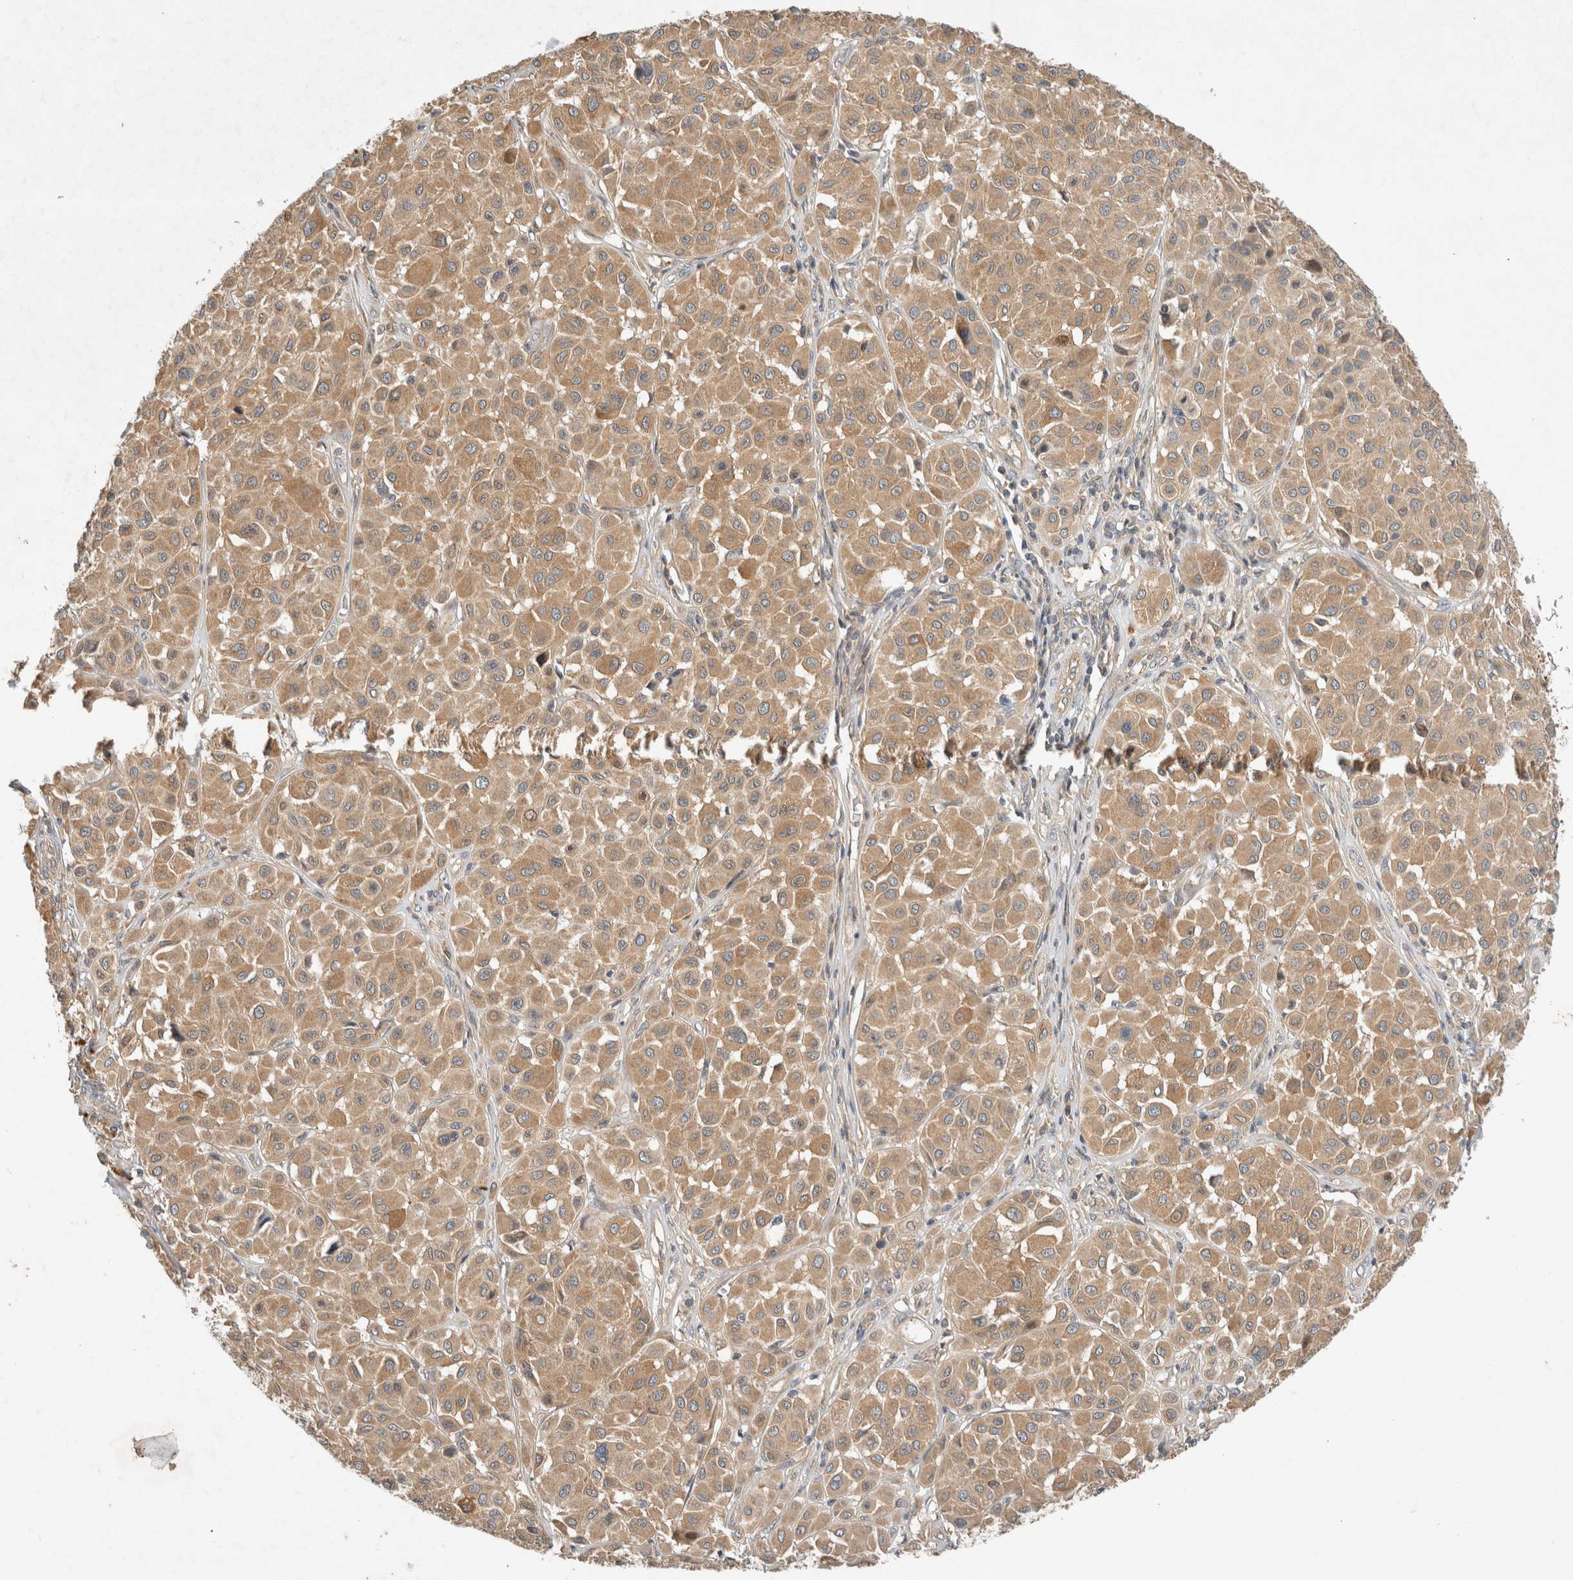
{"staining": {"intensity": "weak", "quantity": ">75%", "location": "cytoplasmic/membranous"}, "tissue": "melanoma", "cell_type": "Tumor cells", "image_type": "cancer", "snomed": [{"axis": "morphology", "description": "Malignant melanoma, Metastatic site"}, {"axis": "topography", "description": "Soft tissue"}], "caption": "Immunohistochemistry (IHC) of human malignant melanoma (metastatic site) shows low levels of weak cytoplasmic/membranous expression in about >75% of tumor cells.", "gene": "ARMC9", "patient": {"sex": "male", "age": 41}}